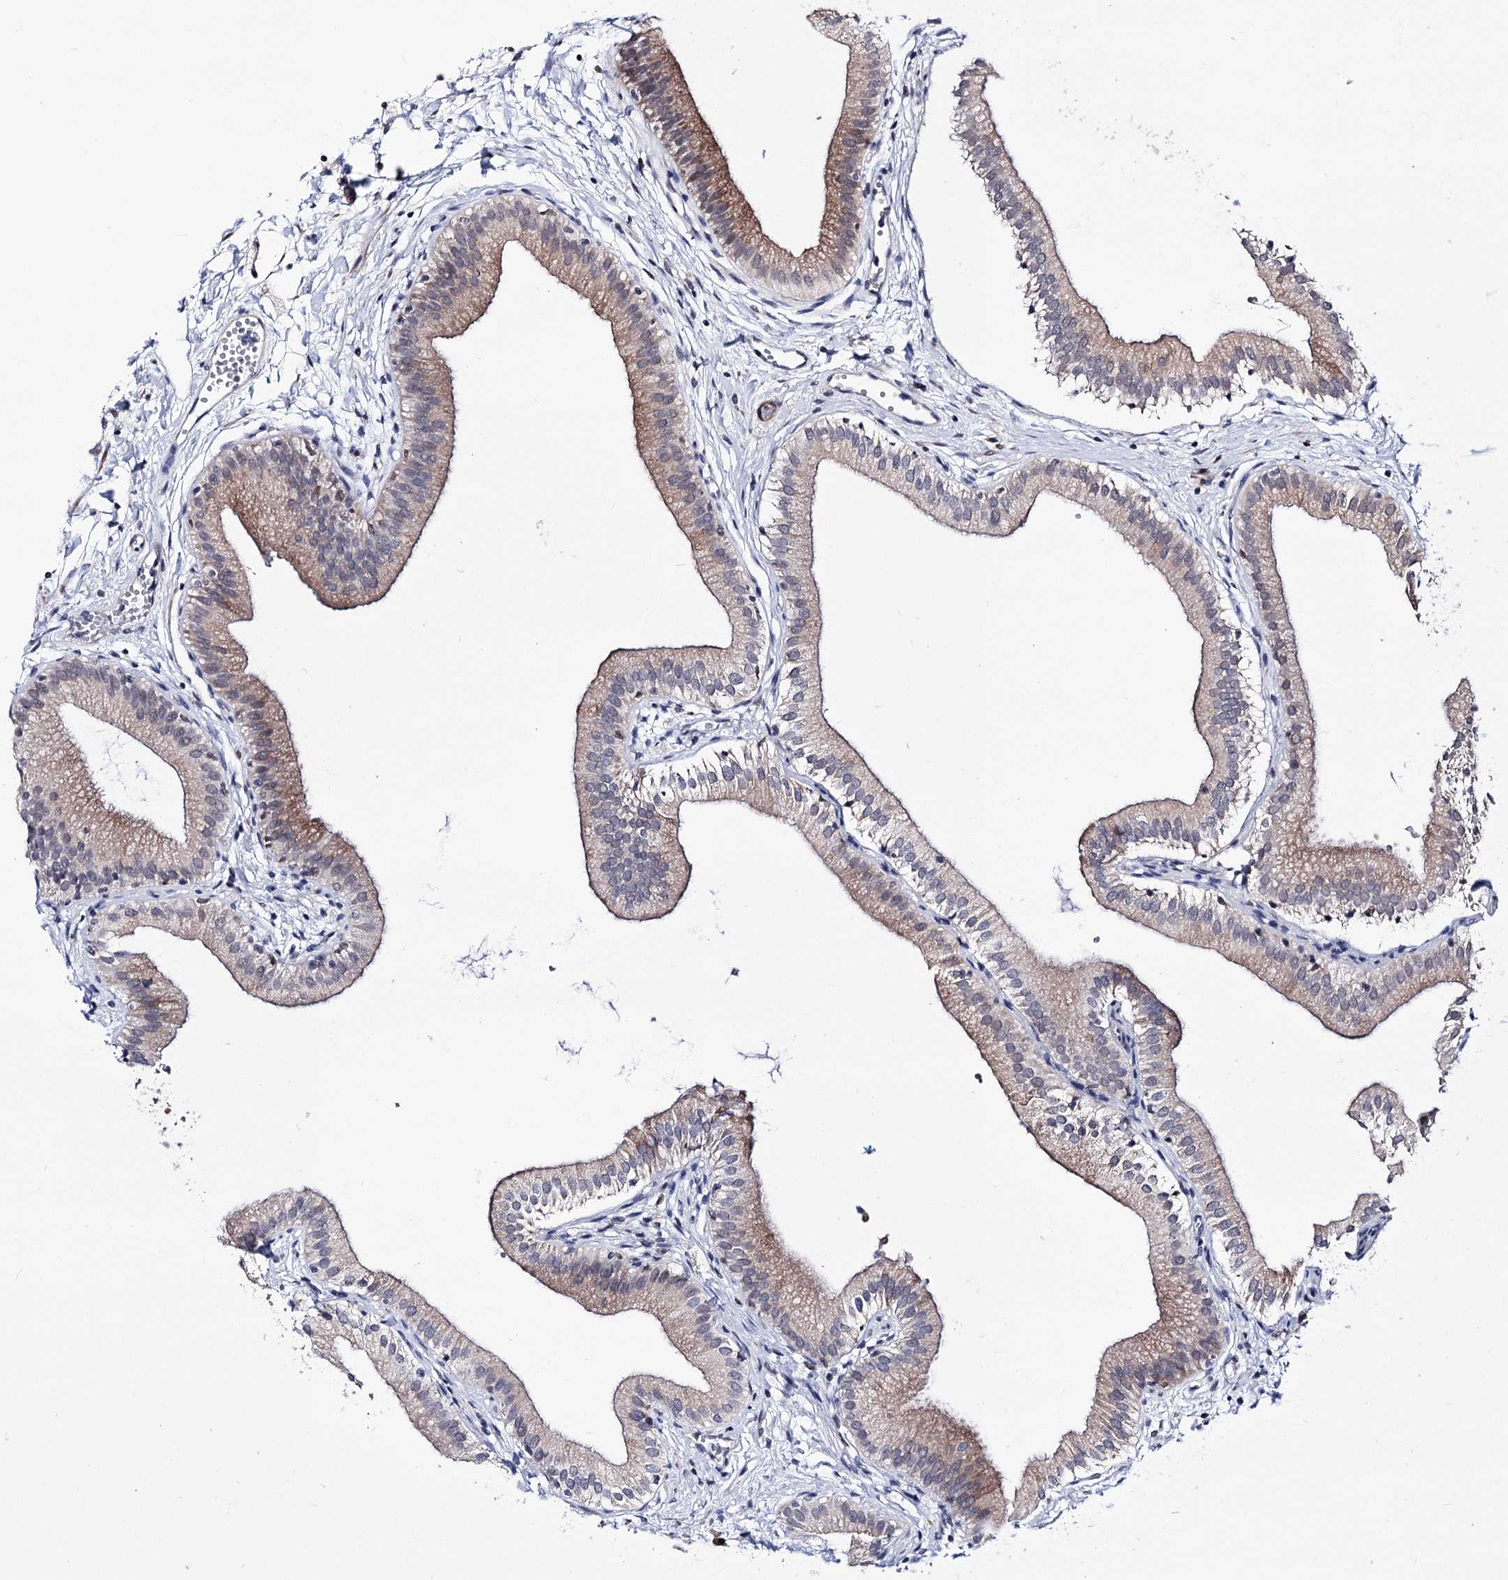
{"staining": {"intensity": "moderate", "quantity": "25%-75%", "location": "cytoplasmic/membranous"}, "tissue": "gallbladder", "cell_type": "Glandular cells", "image_type": "normal", "snomed": [{"axis": "morphology", "description": "Normal tissue, NOS"}, {"axis": "topography", "description": "Gallbladder"}], "caption": "DAB (3,3'-diaminobenzidine) immunohistochemical staining of normal human gallbladder displays moderate cytoplasmic/membranous protein positivity in about 25%-75% of glandular cells.", "gene": "PPRC1", "patient": {"sex": "male", "age": 55}}